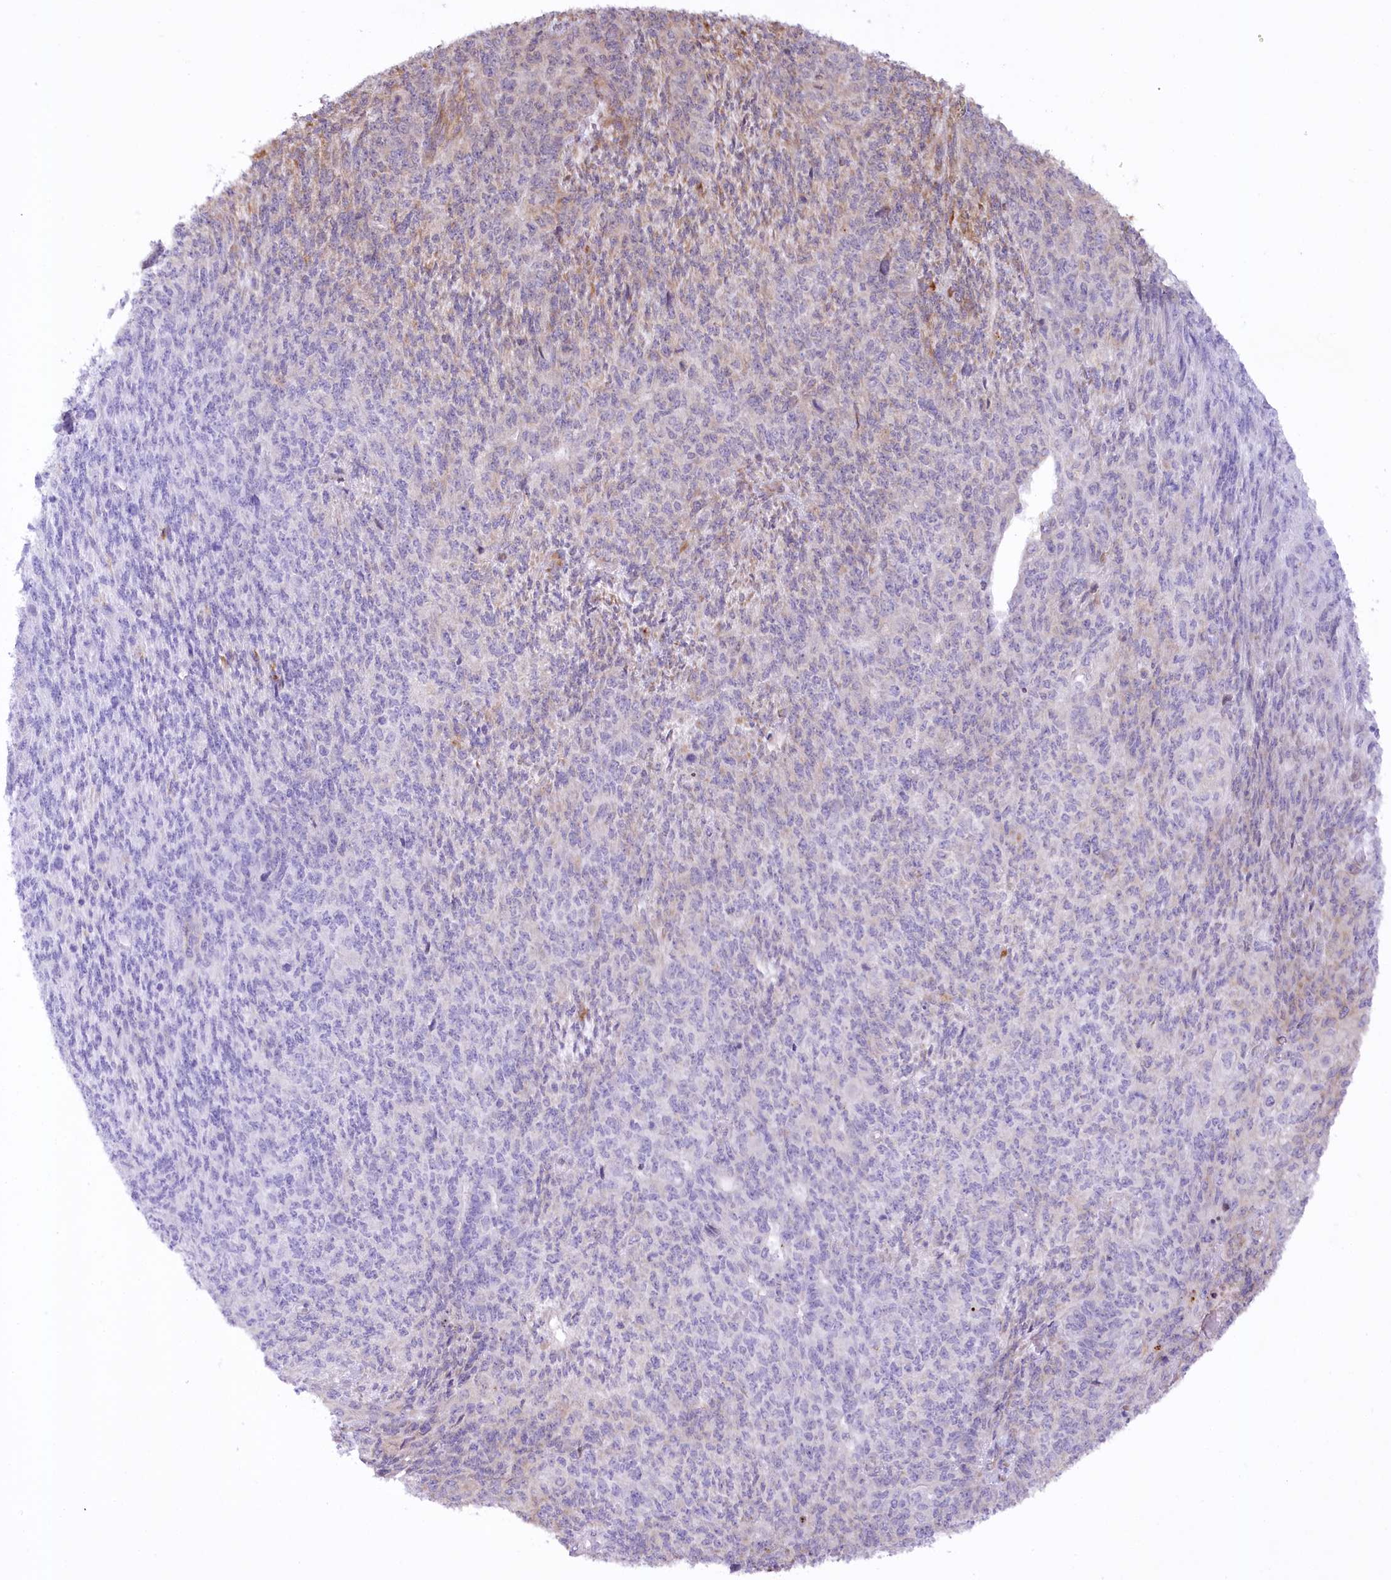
{"staining": {"intensity": "weak", "quantity": "<25%", "location": "cytoplasmic/membranous"}, "tissue": "endometrial cancer", "cell_type": "Tumor cells", "image_type": "cancer", "snomed": [{"axis": "morphology", "description": "Adenocarcinoma, NOS"}, {"axis": "topography", "description": "Endometrium"}], "caption": "This image is of endometrial cancer stained with IHC to label a protein in brown with the nuclei are counter-stained blue. There is no staining in tumor cells.", "gene": "NCKAP5", "patient": {"sex": "female", "age": 32}}